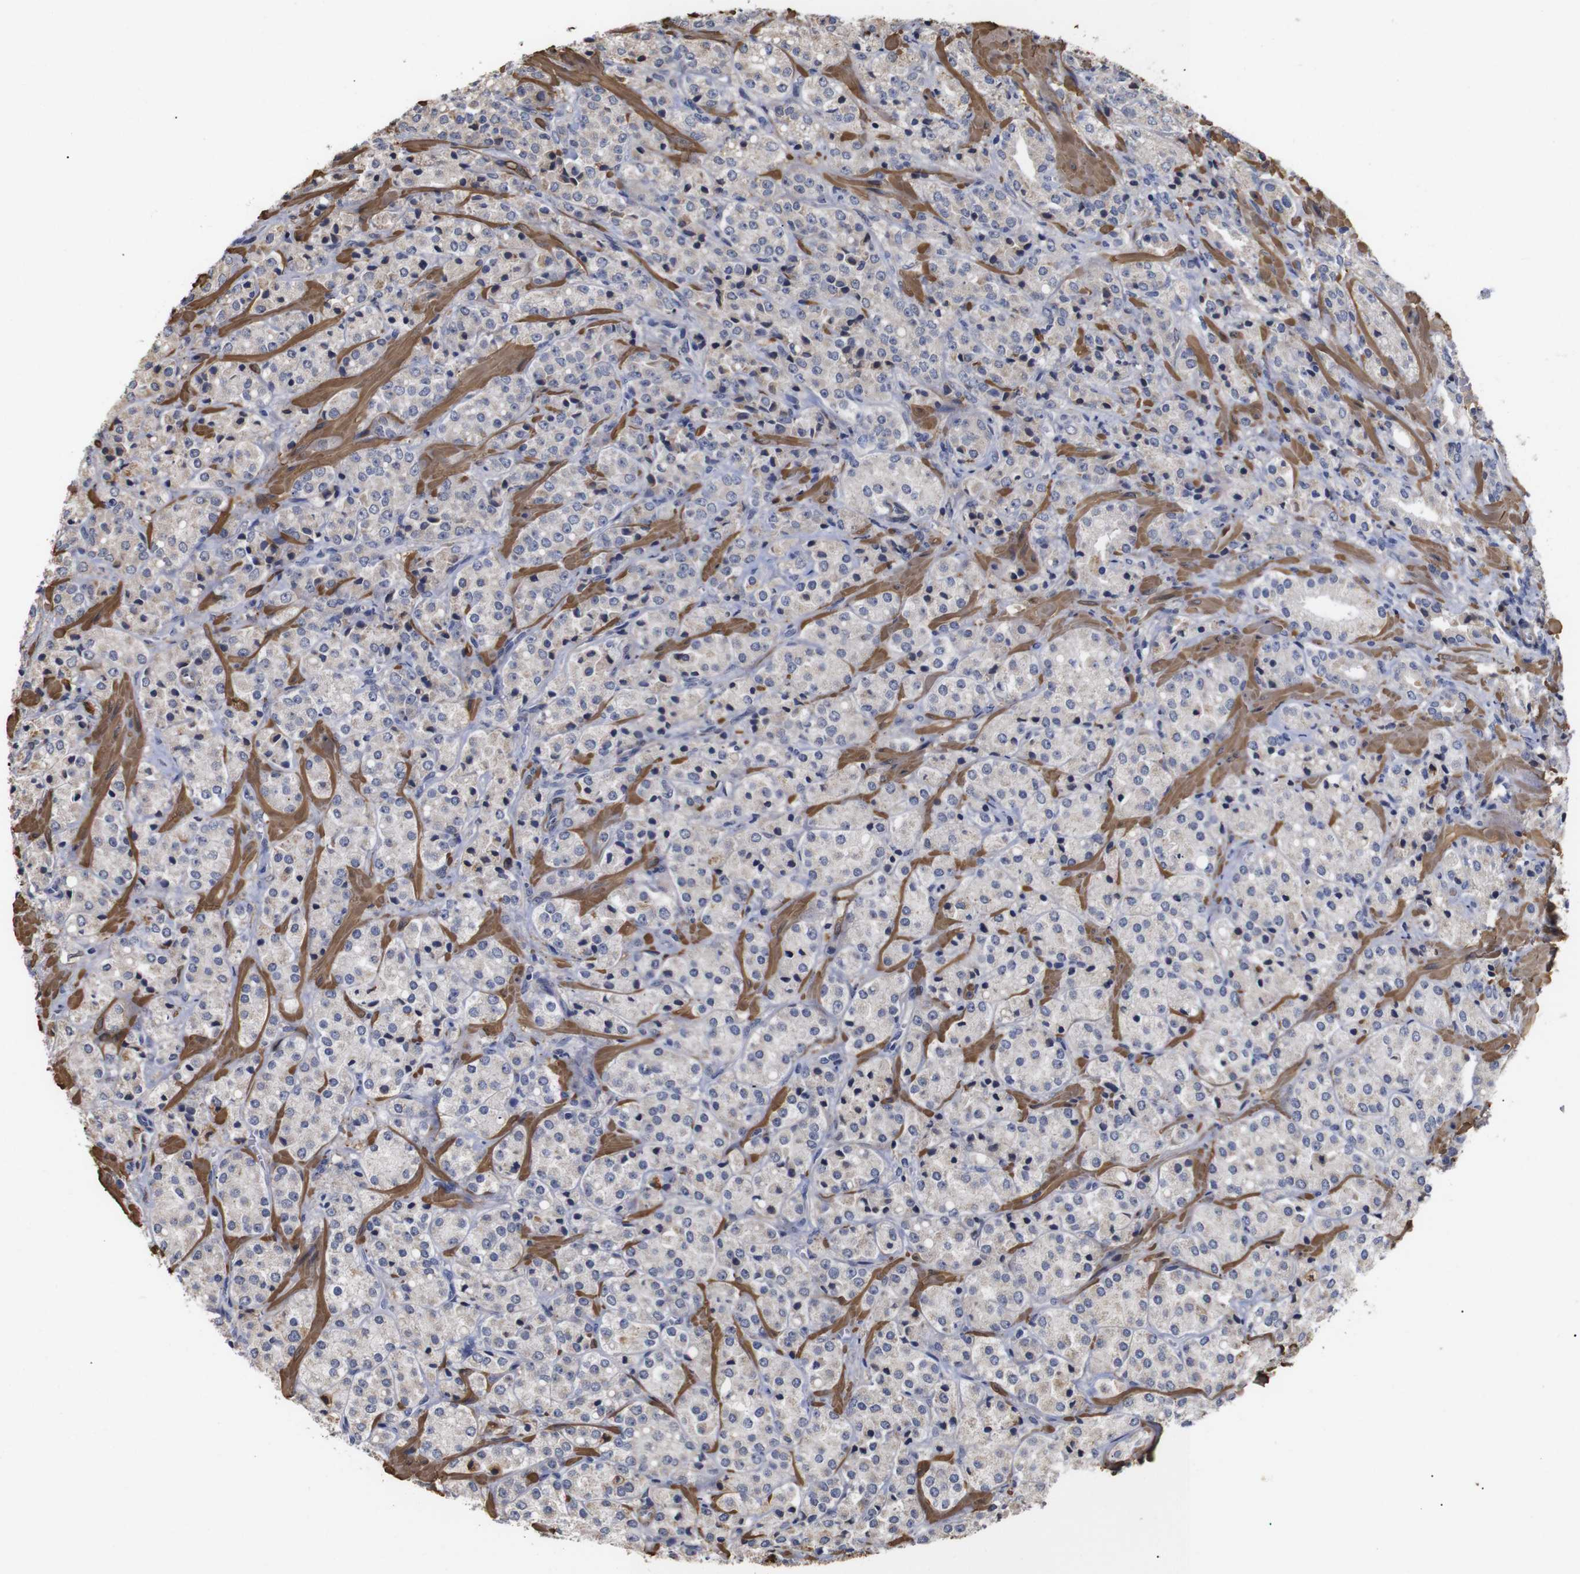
{"staining": {"intensity": "weak", "quantity": "25%-75%", "location": "cytoplasmic/membranous"}, "tissue": "prostate cancer", "cell_type": "Tumor cells", "image_type": "cancer", "snomed": [{"axis": "morphology", "description": "Adenocarcinoma, High grade"}, {"axis": "topography", "description": "Prostate"}], "caption": "Immunohistochemical staining of human high-grade adenocarcinoma (prostate) reveals low levels of weak cytoplasmic/membranous protein expression in about 25%-75% of tumor cells. (IHC, brightfield microscopy, high magnification).", "gene": "PDLIM5", "patient": {"sex": "male", "age": 64}}